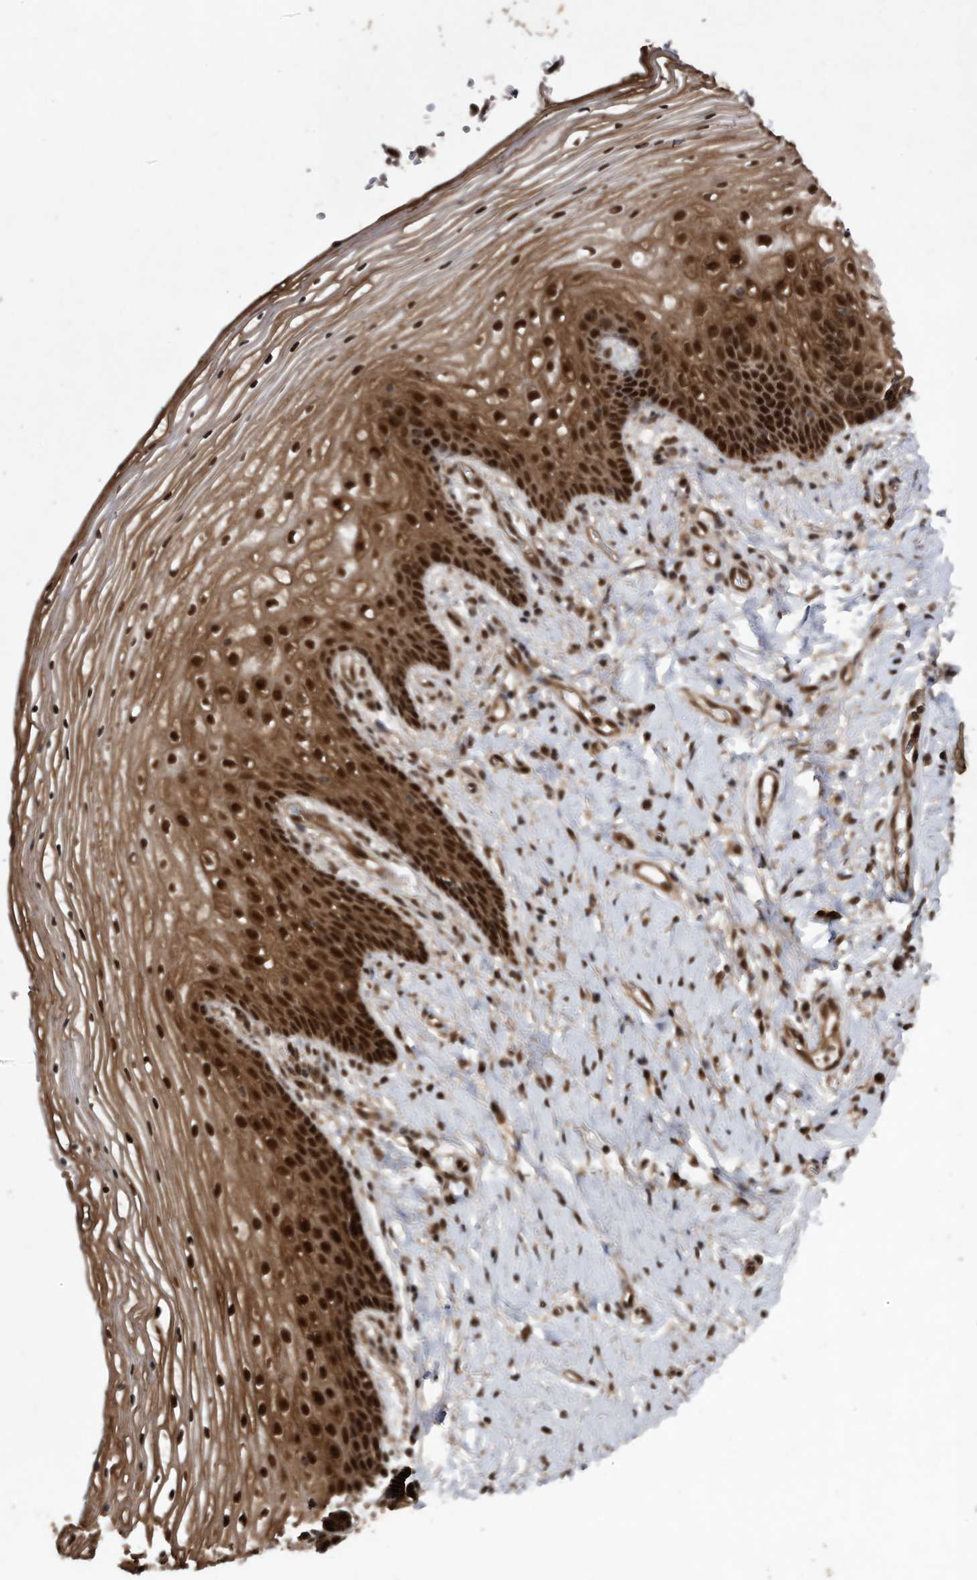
{"staining": {"intensity": "strong", "quantity": ">75%", "location": "cytoplasmic/membranous,nuclear"}, "tissue": "vagina", "cell_type": "Squamous epithelial cells", "image_type": "normal", "snomed": [{"axis": "morphology", "description": "Normal tissue, NOS"}, {"axis": "topography", "description": "Vagina"}], "caption": "Immunohistochemical staining of normal human vagina shows strong cytoplasmic/membranous,nuclear protein expression in about >75% of squamous epithelial cells.", "gene": "RAD23B", "patient": {"sex": "female", "age": 60}}